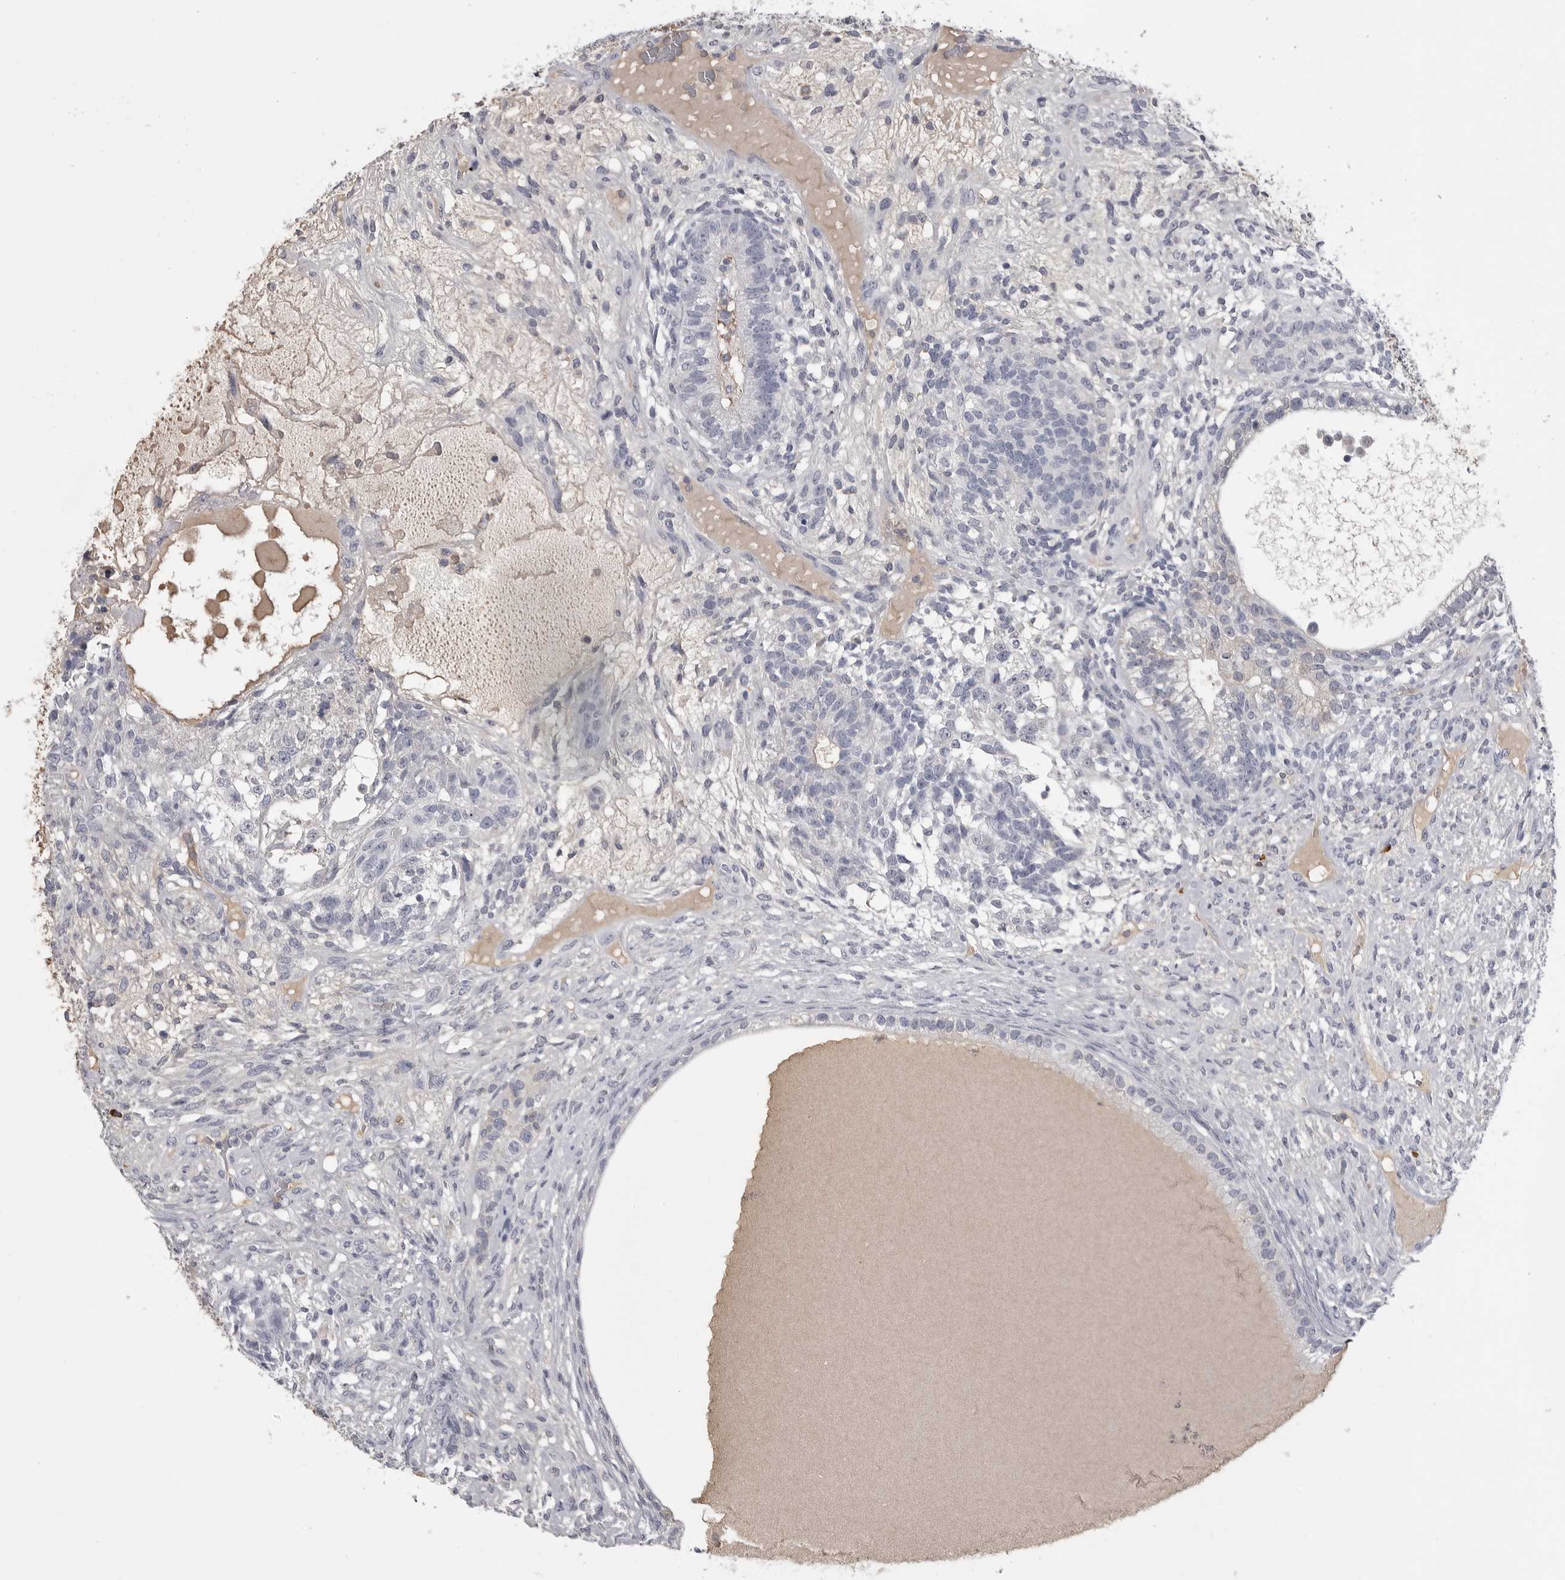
{"staining": {"intensity": "negative", "quantity": "none", "location": "none"}, "tissue": "testis cancer", "cell_type": "Tumor cells", "image_type": "cancer", "snomed": [{"axis": "morphology", "description": "Seminoma, NOS"}, {"axis": "morphology", "description": "Carcinoma, Embryonal, NOS"}, {"axis": "topography", "description": "Testis"}], "caption": "This is a image of immunohistochemistry staining of testis cancer, which shows no staining in tumor cells.", "gene": "FKBP2", "patient": {"sex": "male", "age": 28}}